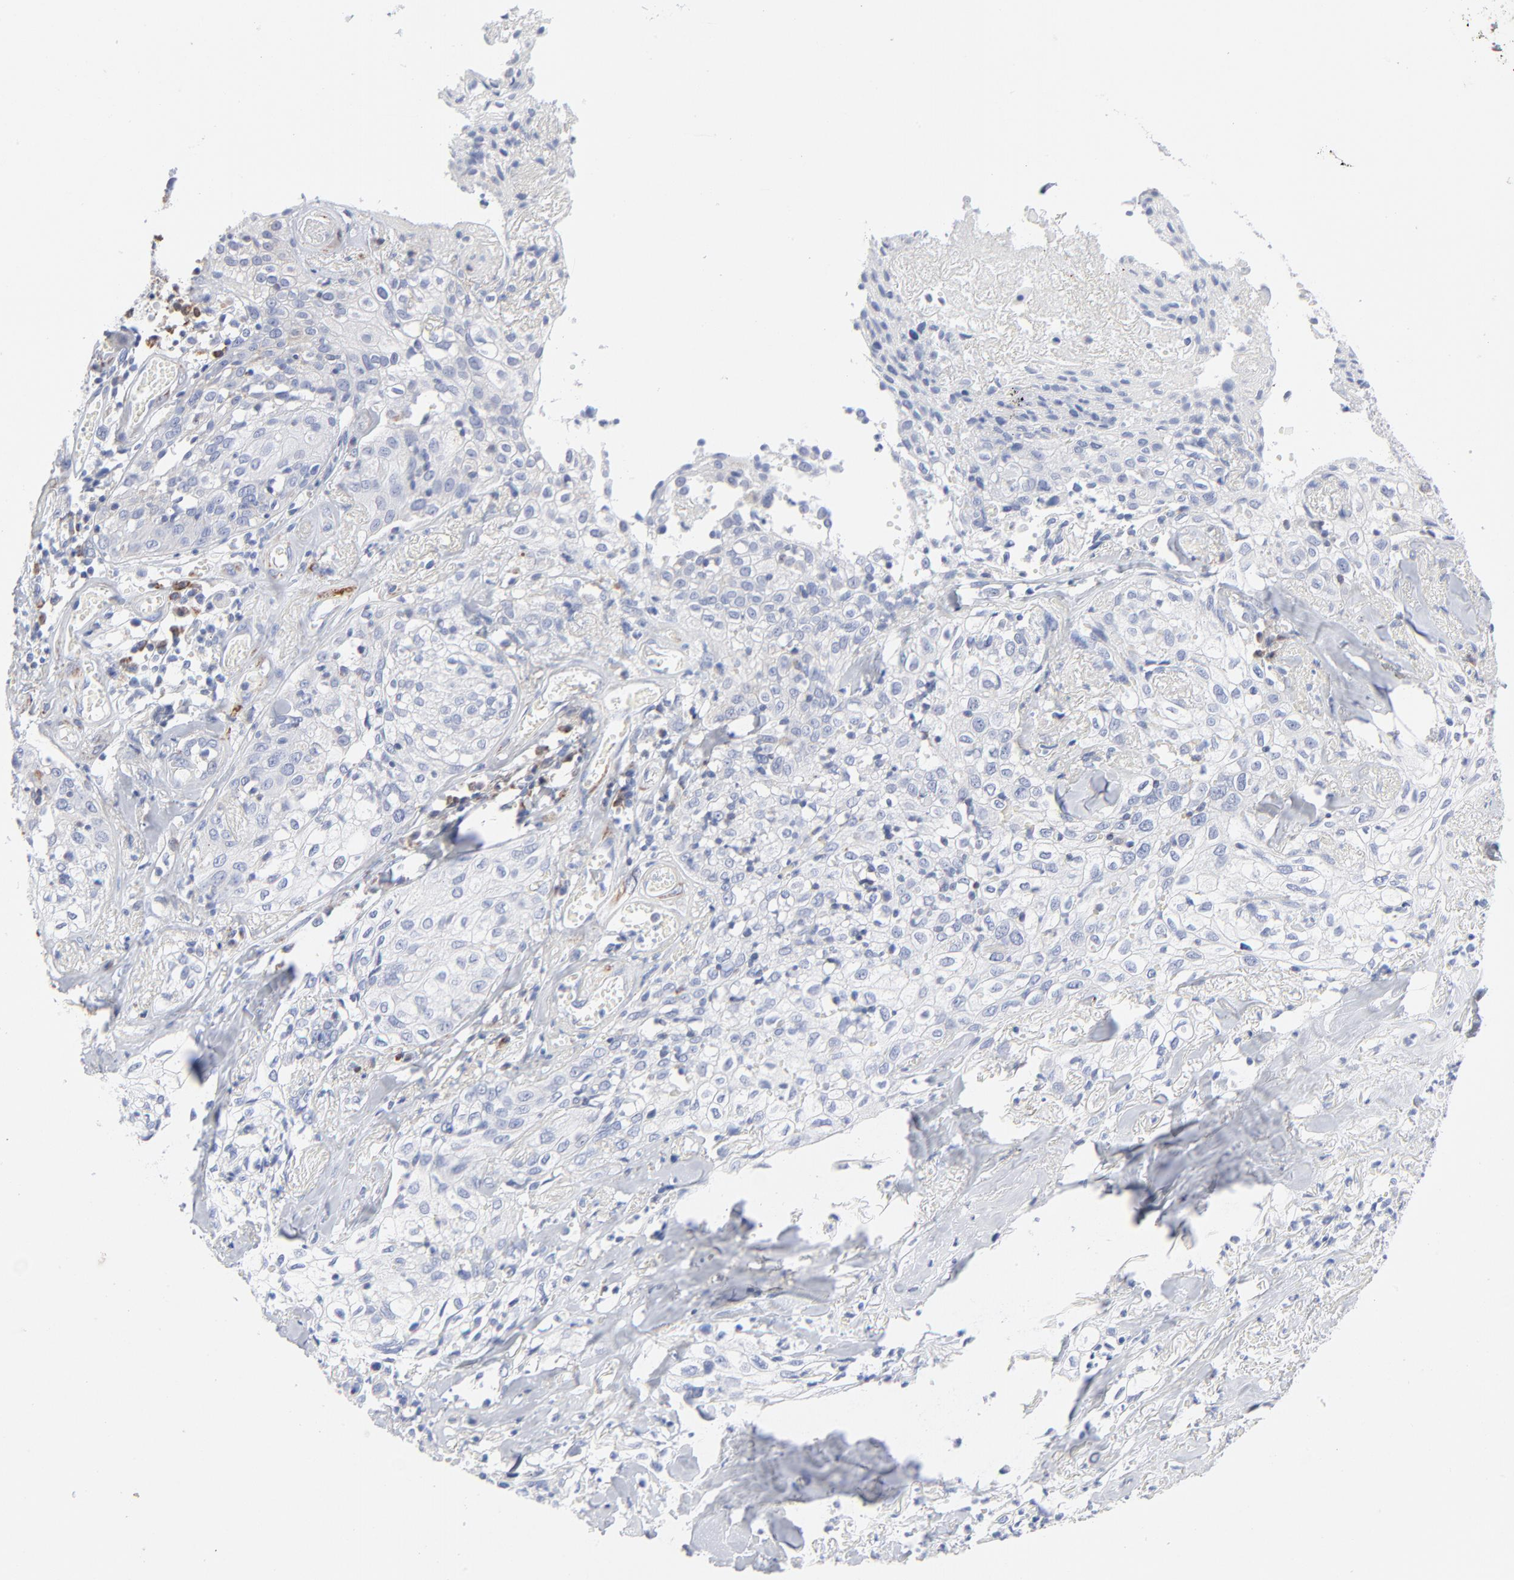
{"staining": {"intensity": "negative", "quantity": "none", "location": "none"}, "tissue": "skin cancer", "cell_type": "Tumor cells", "image_type": "cancer", "snomed": [{"axis": "morphology", "description": "Squamous cell carcinoma, NOS"}, {"axis": "topography", "description": "Skin"}], "caption": "Skin squamous cell carcinoma was stained to show a protein in brown. There is no significant staining in tumor cells.", "gene": "CHCHD10", "patient": {"sex": "male", "age": 65}}